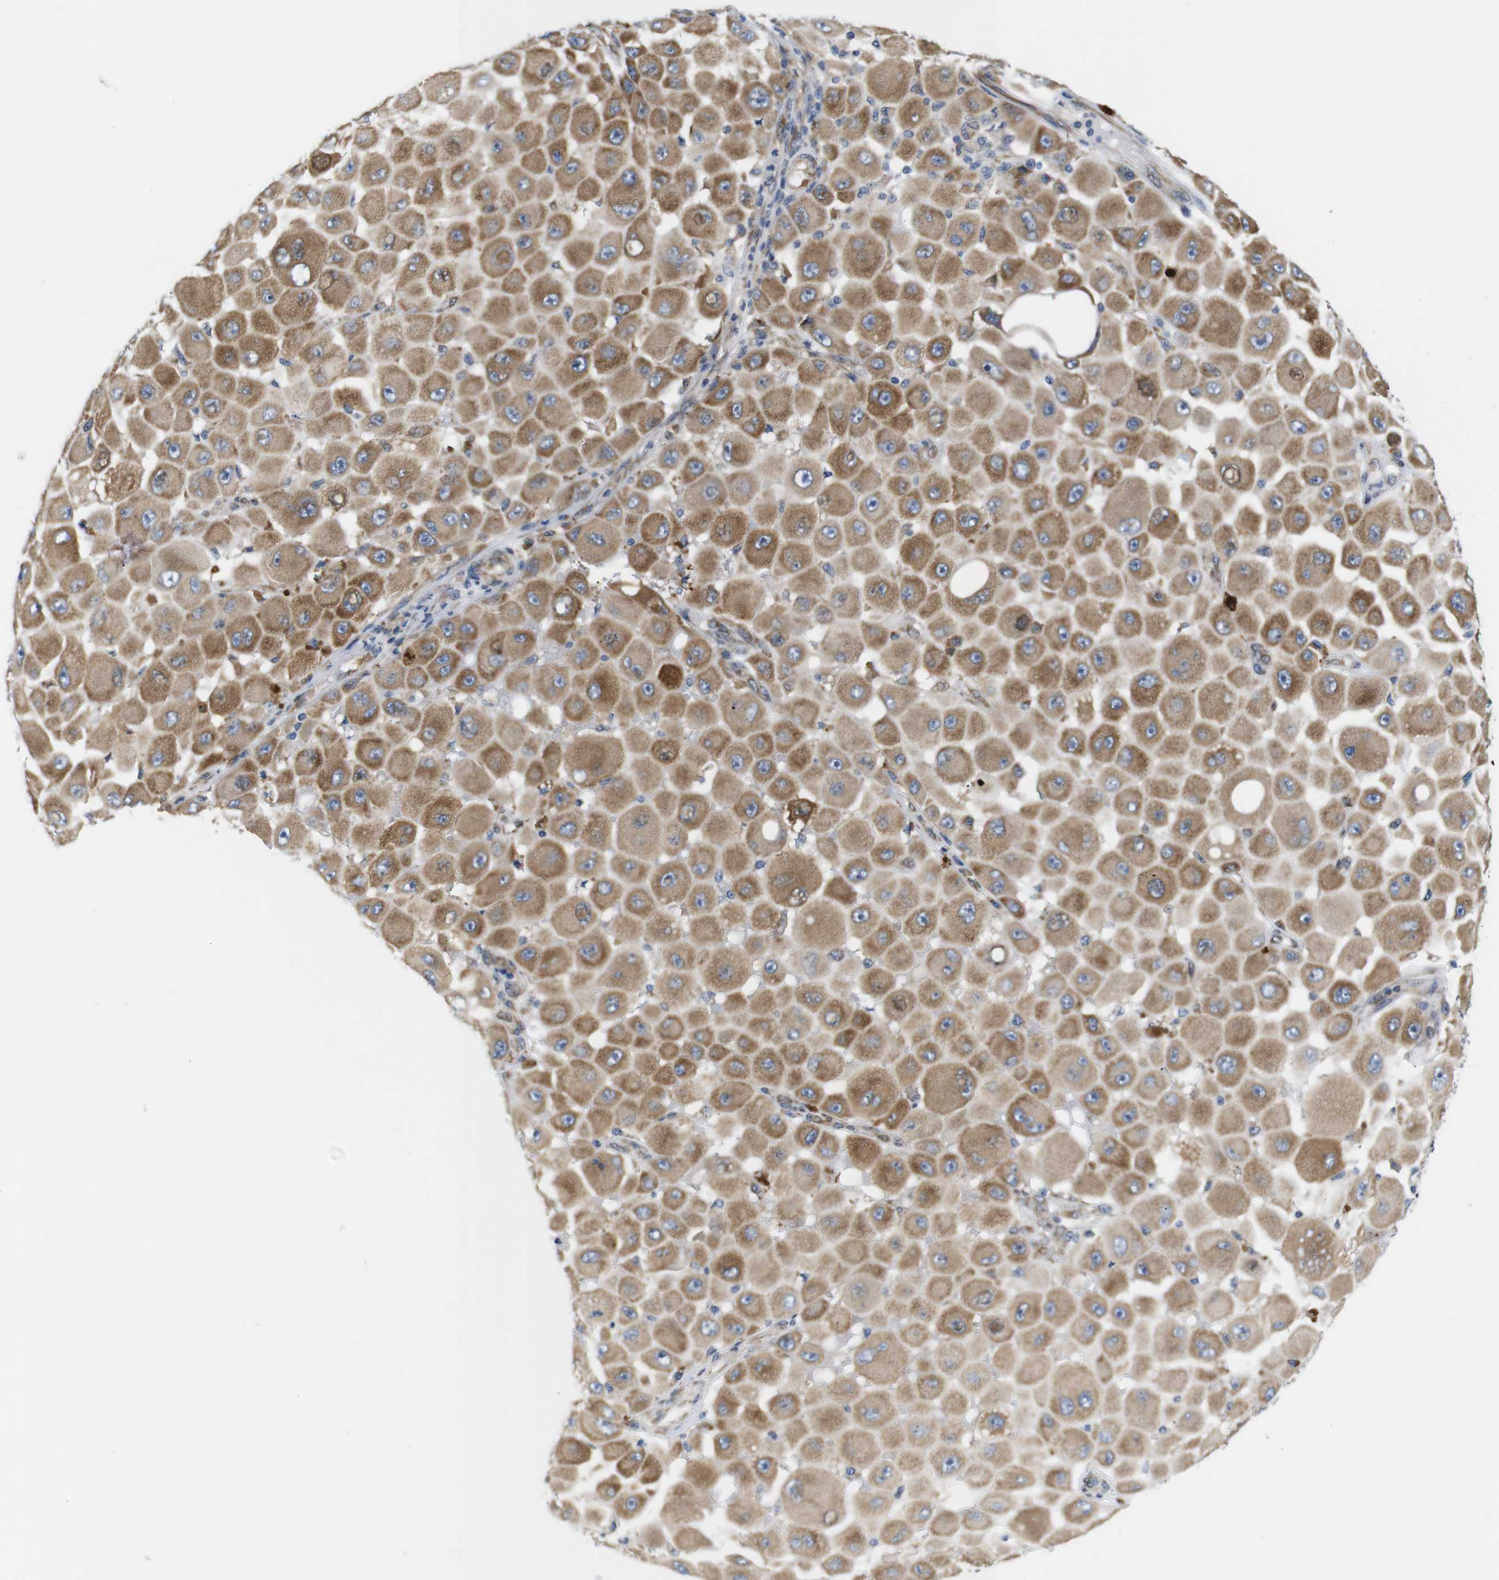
{"staining": {"intensity": "moderate", "quantity": ">75%", "location": "cytoplasmic/membranous"}, "tissue": "melanoma", "cell_type": "Tumor cells", "image_type": "cancer", "snomed": [{"axis": "morphology", "description": "Malignant melanoma, NOS"}, {"axis": "topography", "description": "Skin"}], "caption": "This is a histology image of IHC staining of malignant melanoma, which shows moderate staining in the cytoplasmic/membranous of tumor cells.", "gene": "HACD3", "patient": {"sex": "female", "age": 81}}